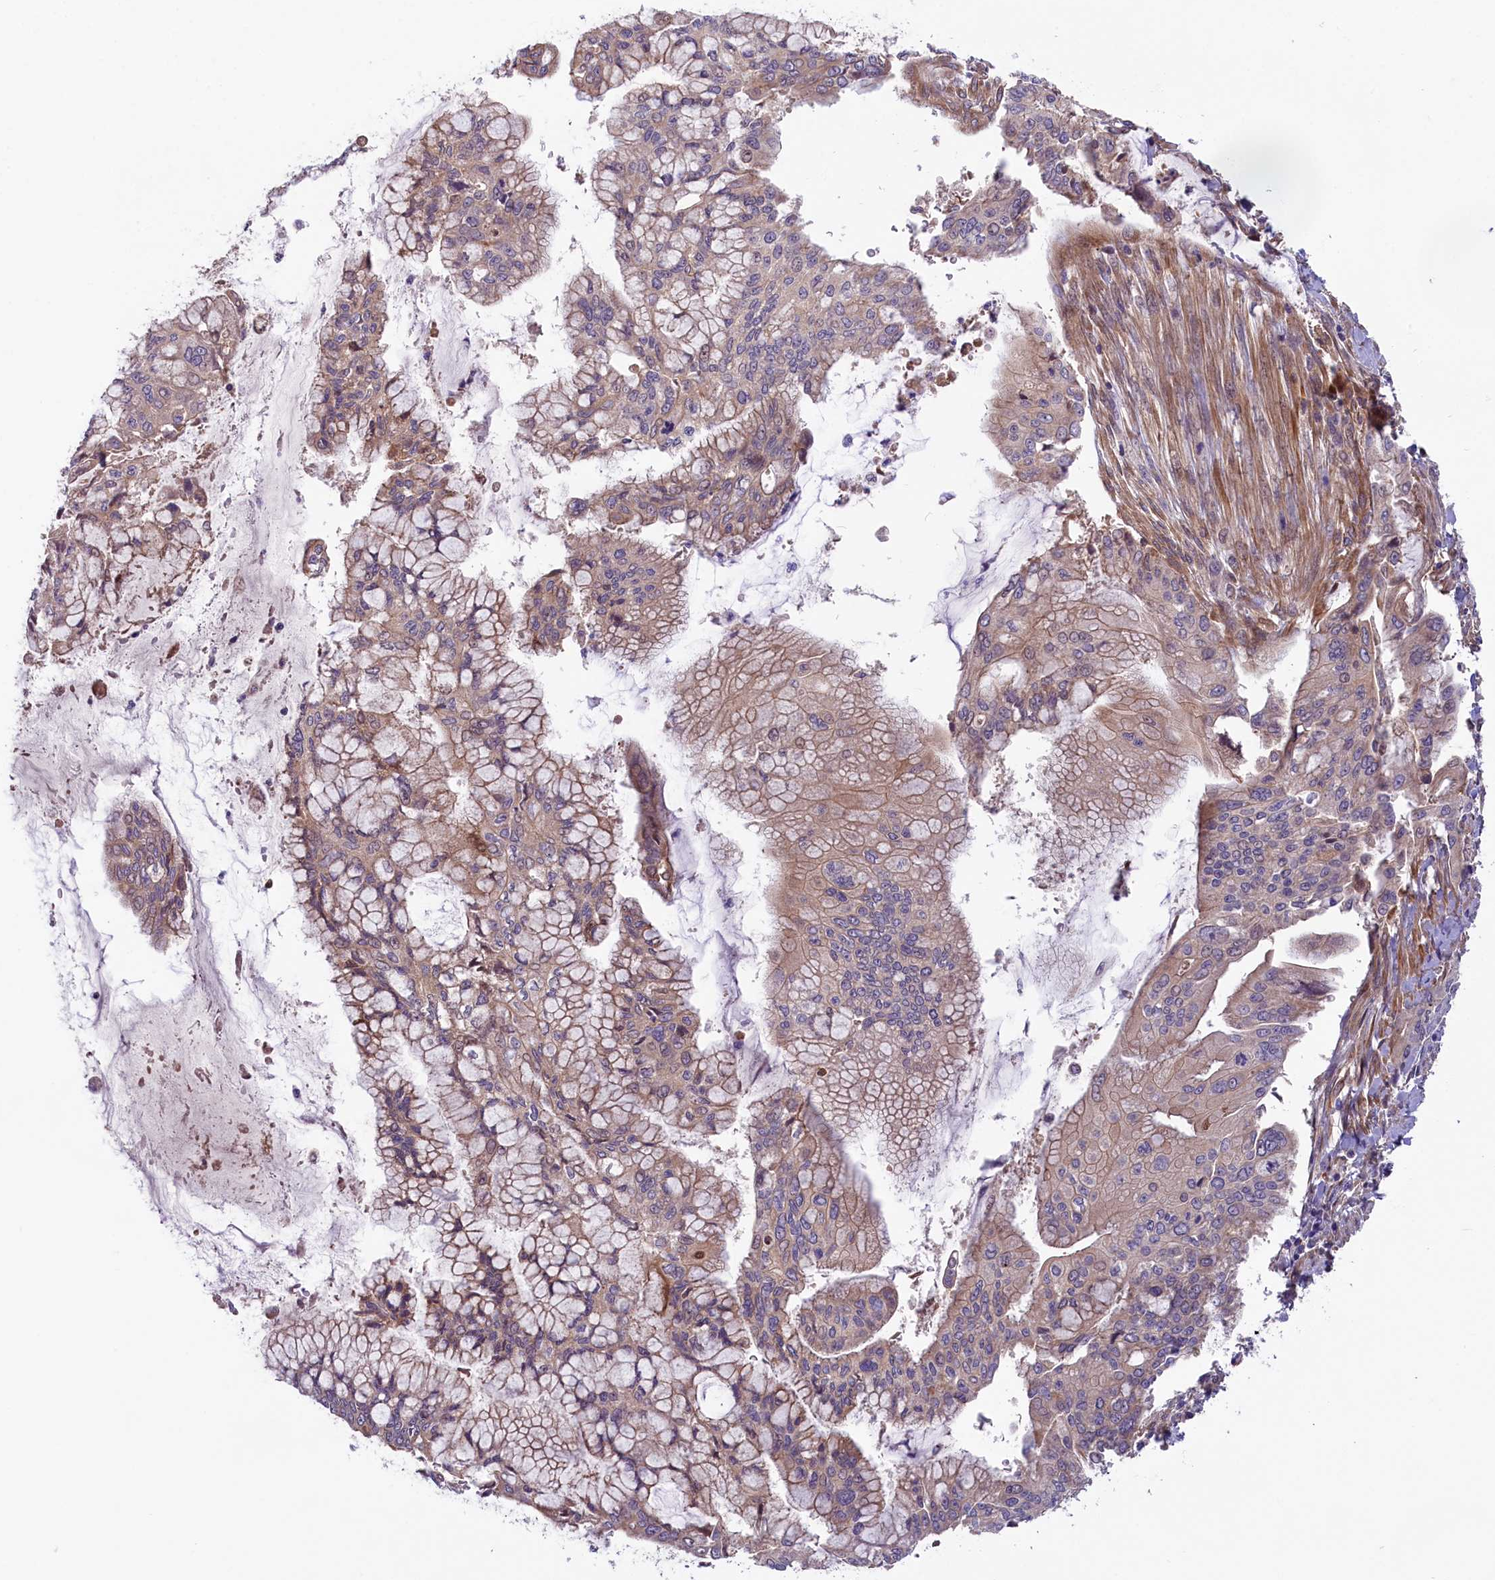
{"staining": {"intensity": "weak", "quantity": "25%-75%", "location": "cytoplasmic/membranous"}, "tissue": "pancreatic cancer", "cell_type": "Tumor cells", "image_type": "cancer", "snomed": [{"axis": "morphology", "description": "Adenocarcinoma, NOS"}, {"axis": "topography", "description": "Pancreas"}], "caption": "IHC of pancreatic adenocarcinoma shows low levels of weak cytoplasmic/membranous staining in approximately 25%-75% of tumor cells.", "gene": "COG8", "patient": {"sex": "male", "age": 46}}